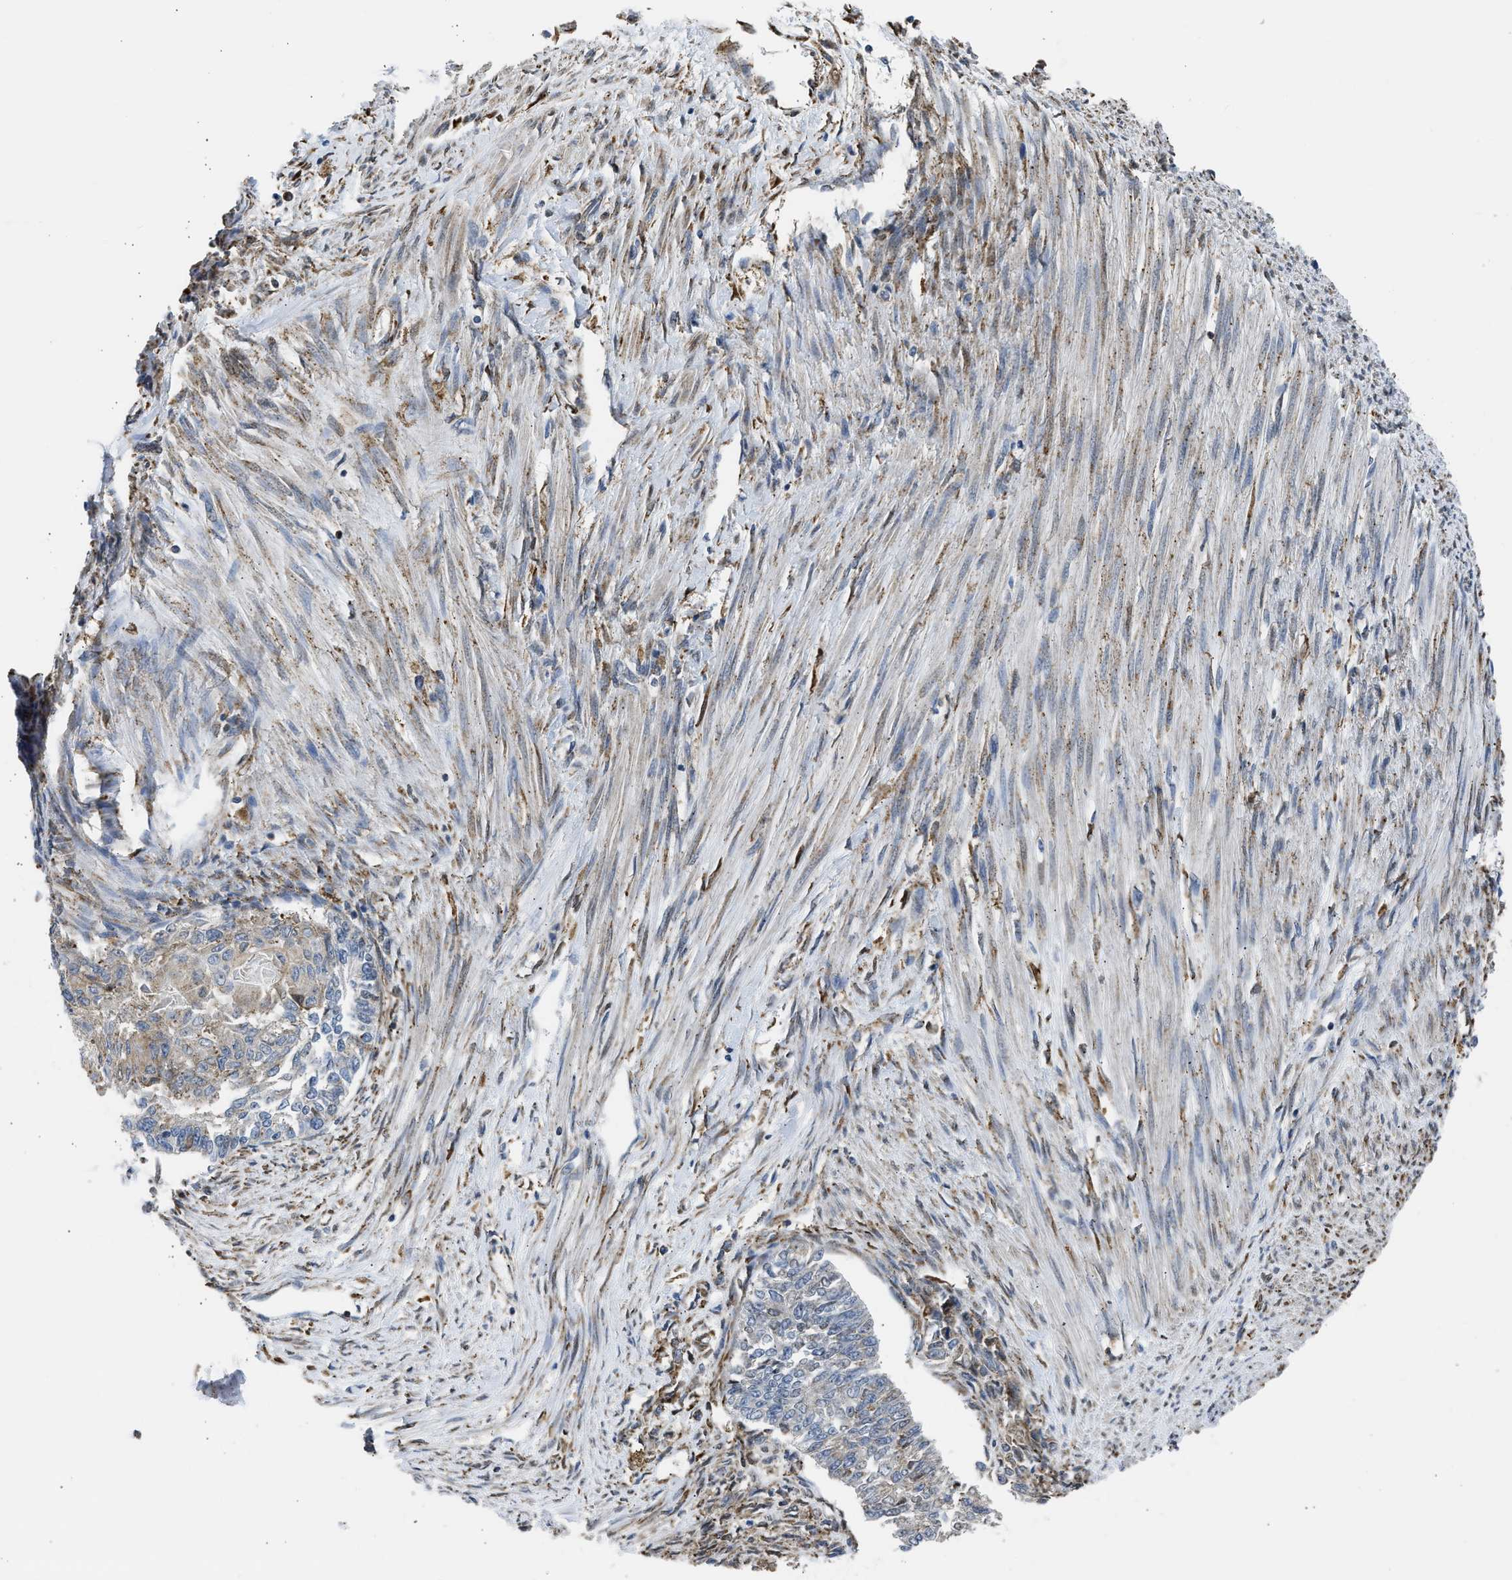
{"staining": {"intensity": "weak", "quantity": "25%-75%", "location": "cytoplasmic/membranous"}, "tissue": "endometrial cancer", "cell_type": "Tumor cells", "image_type": "cancer", "snomed": [{"axis": "morphology", "description": "Adenocarcinoma, NOS"}, {"axis": "topography", "description": "Endometrium"}], "caption": "Adenocarcinoma (endometrial) tissue demonstrates weak cytoplasmic/membranous staining in approximately 25%-75% of tumor cells (brown staining indicates protein expression, while blue staining denotes nuclei).", "gene": "CYCS", "patient": {"sex": "female", "age": 32}}